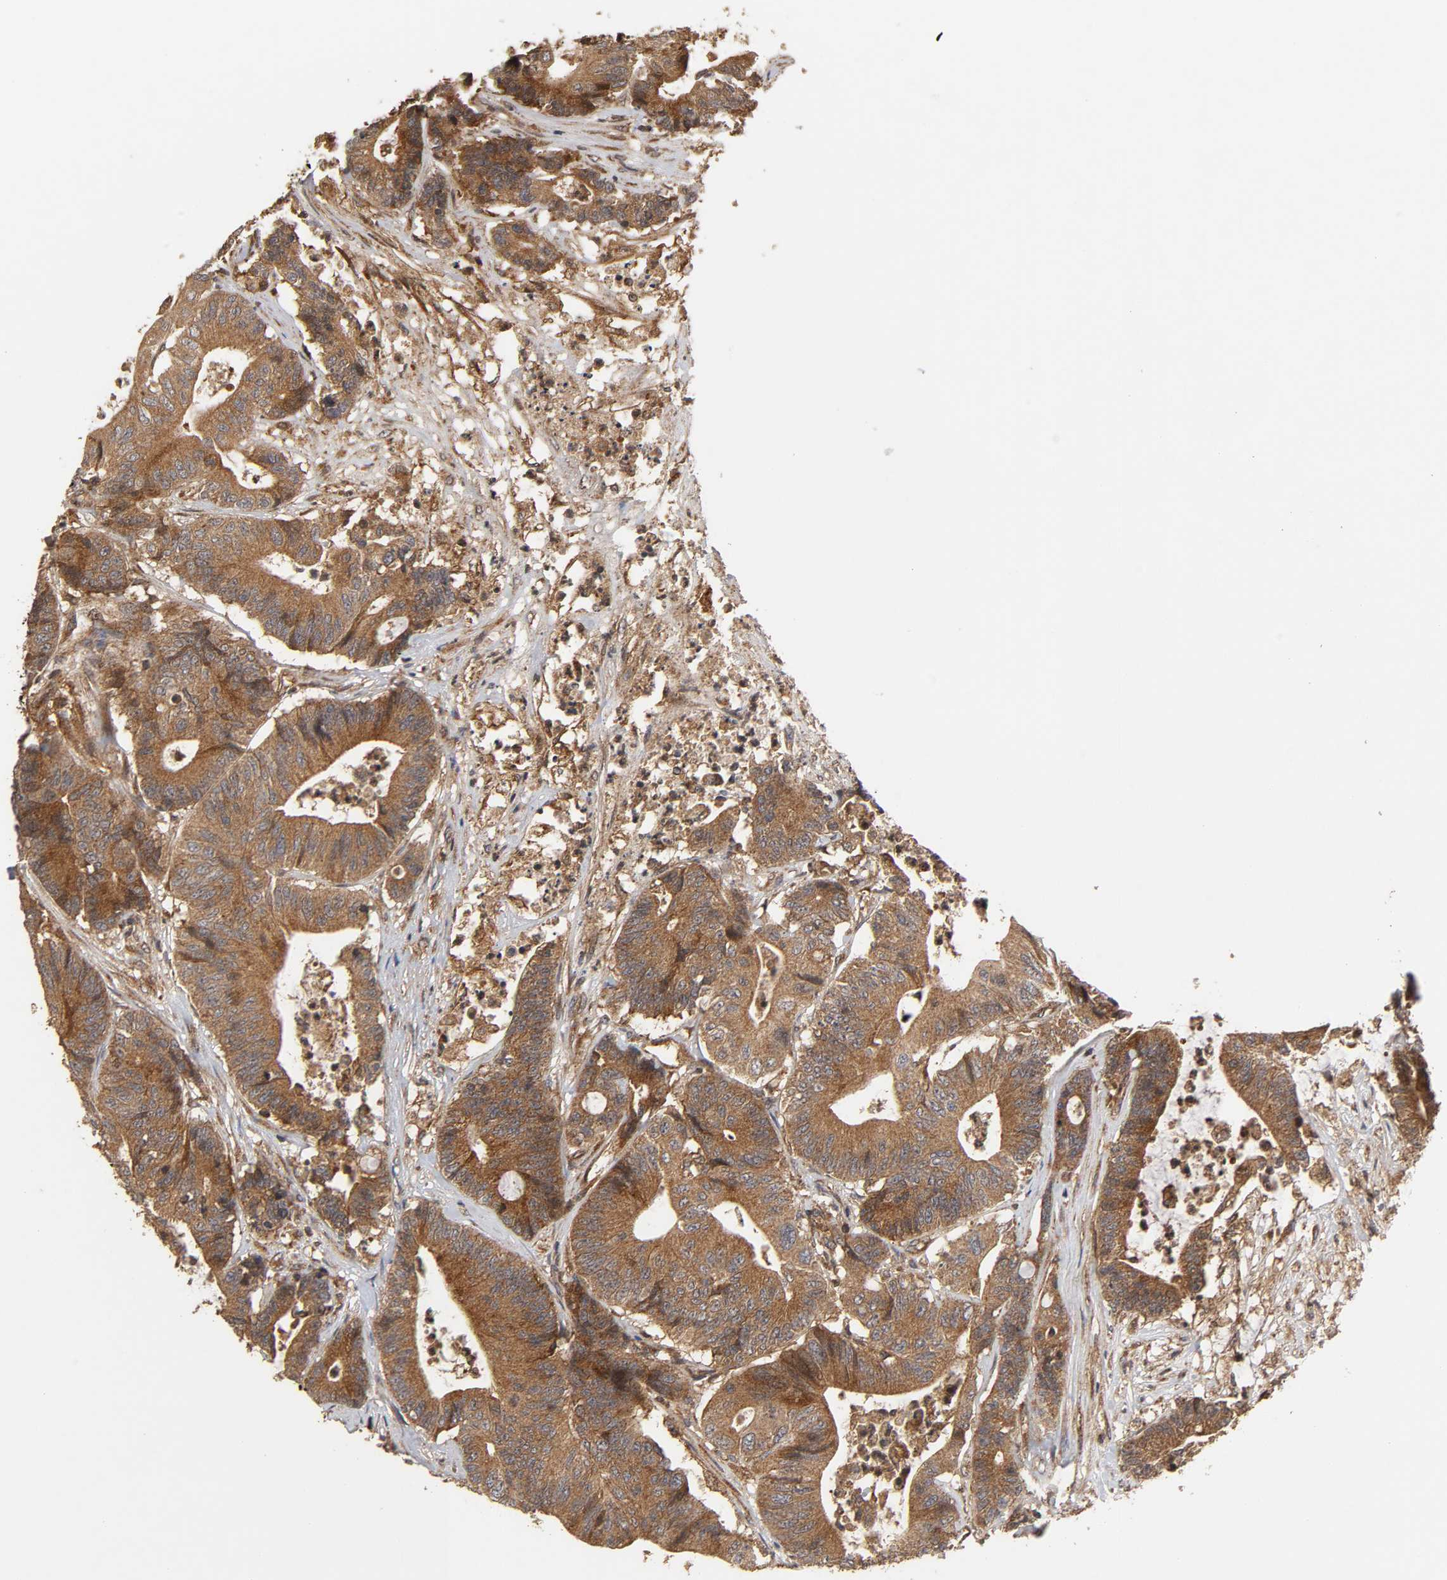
{"staining": {"intensity": "moderate", "quantity": ">75%", "location": "cytoplasmic/membranous"}, "tissue": "colorectal cancer", "cell_type": "Tumor cells", "image_type": "cancer", "snomed": [{"axis": "morphology", "description": "Adenocarcinoma, NOS"}, {"axis": "topography", "description": "Colon"}], "caption": "Moderate cytoplasmic/membranous protein positivity is seen in about >75% of tumor cells in colorectal cancer (adenocarcinoma).", "gene": "IKBKB", "patient": {"sex": "female", "age": 84}}